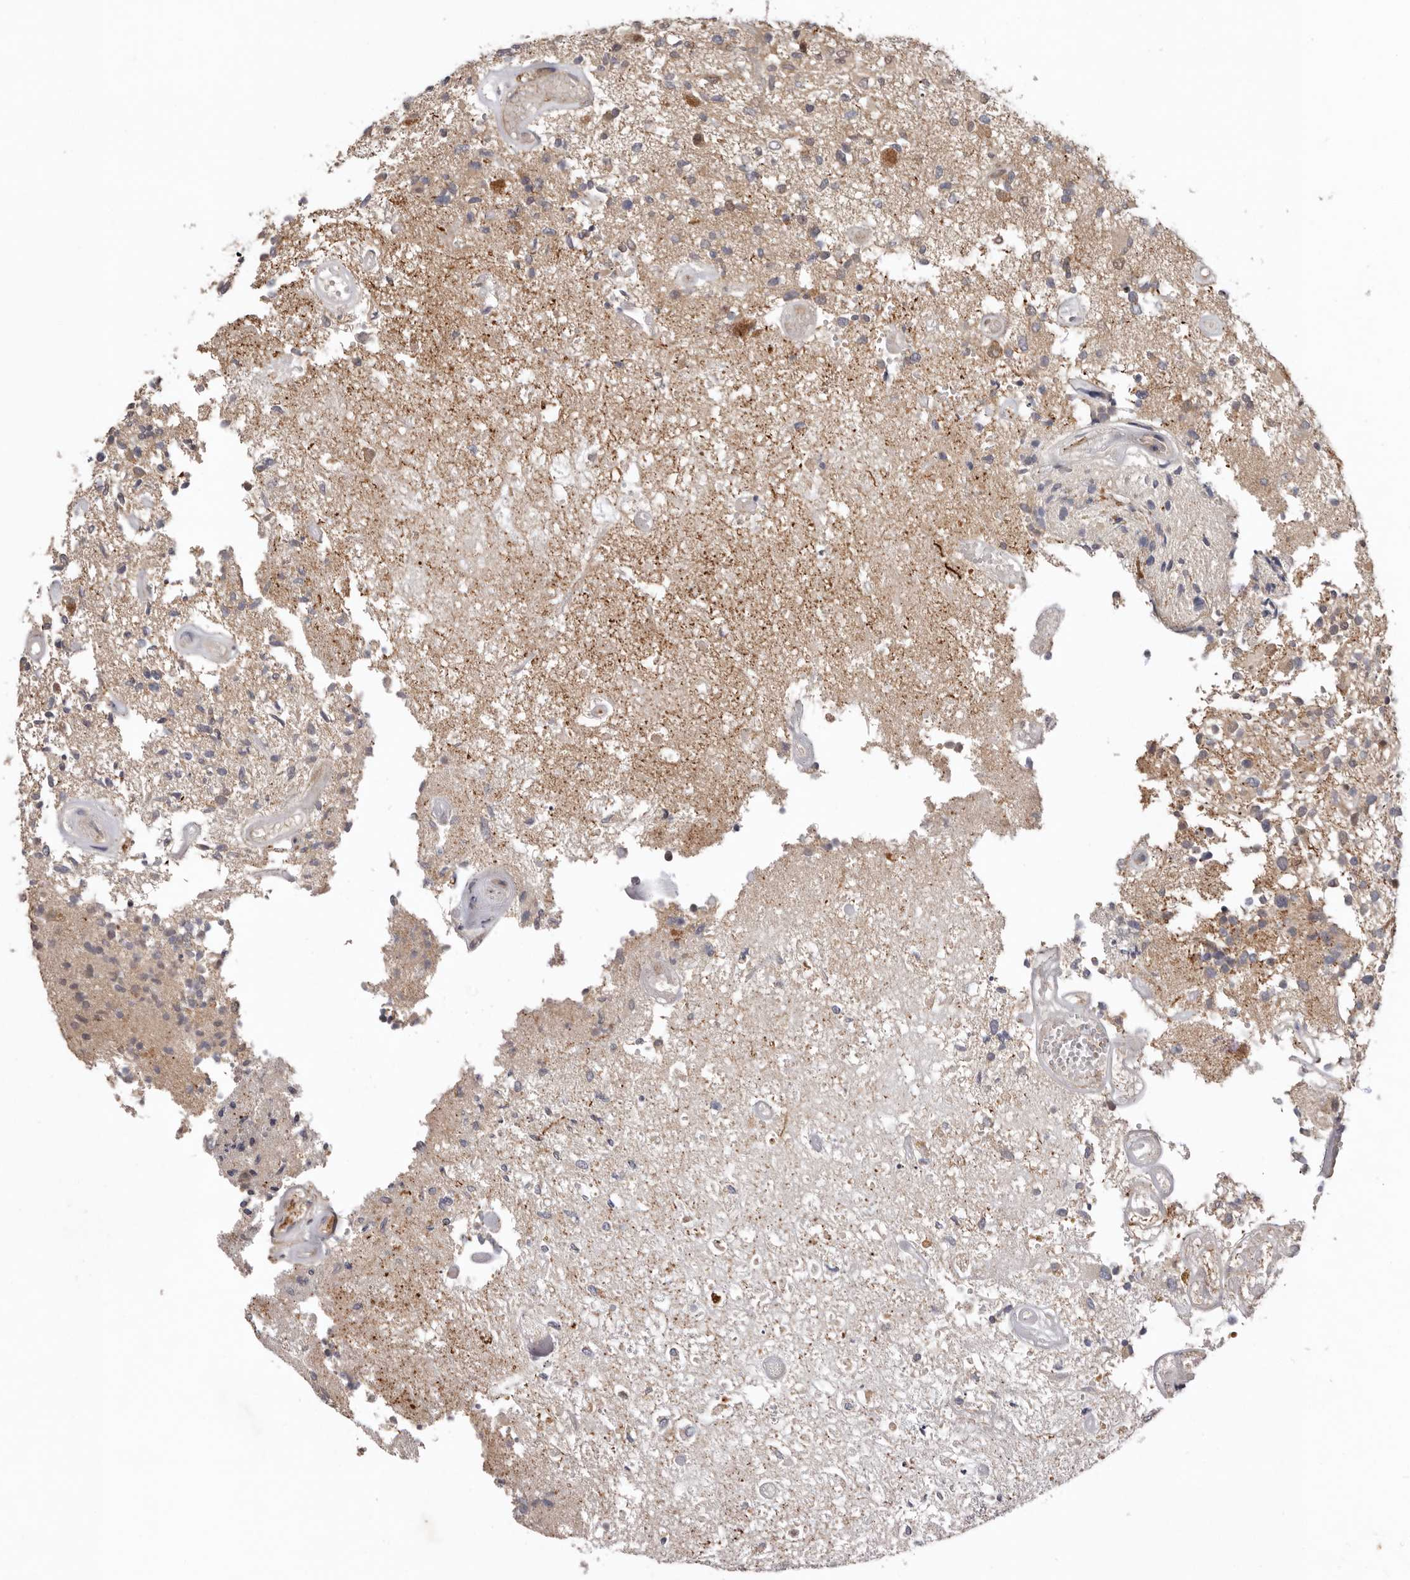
{"staining": {"intensity": "moderate", "quantity": "<25%", "location": "cytoplasmic/membranous"}, "tissue": "glioma", "cell_type": "Tumor cells", "image_type": "cancer", "snomed": [{"axis": "morphology", "description": "Glioma, malignant, High grade"}, {"axis": "morphology", "description": "Glioblastoma, NOS"}, {"axis": "topography", "description": "Brain"}], "caption": "Human glioma stained with a protein marker demonstrates moderate staining in tumor cells.", "gene": "CHML", "patient": {"sex": "male", "age": 60}}